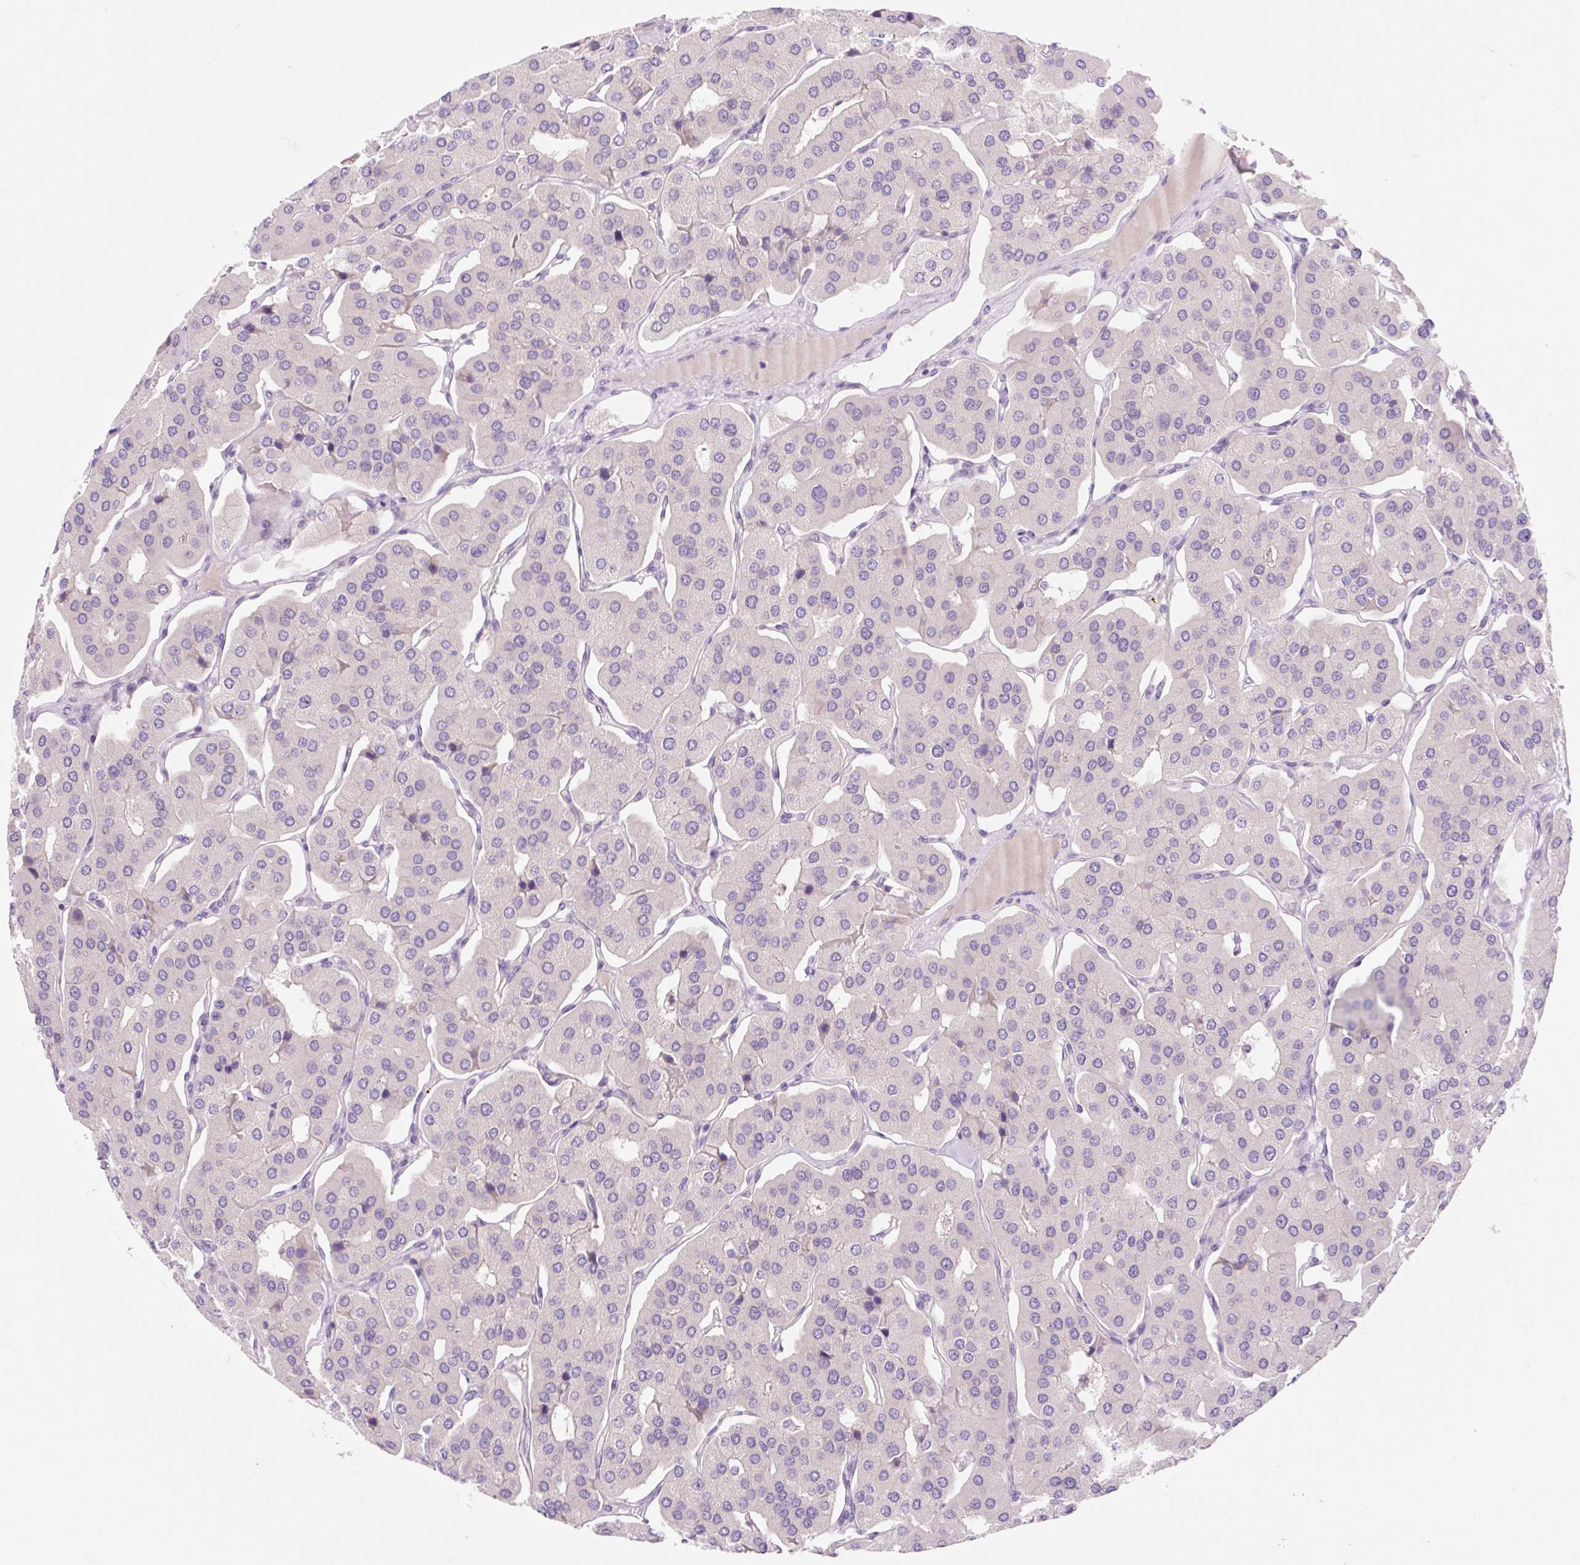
{"staining": {"intensity": "negative", "quantity": "none", "location": "none"}, "tissue": "parathyroid gland", "cell_type": "Glandular cells", "image_type": "normal", "snomed": [{"axis": "morphology", "description": "Normal tissue, NOS"}, {"axis": "morphology", "description": "Adenoma, NOS"}, {"axis": "topography", "description": "Parathyroid gland"}], "caption": "Immunohistochemical staining of normal human parathyroid gland reveals no significant expression in glandular cells. (DAB (3,3'-diaminobenzidine) immunohistochemistry with hematoxylin counter stain).", "gene": "CELF6", "patient": {"sex": "female", "age": 86}}